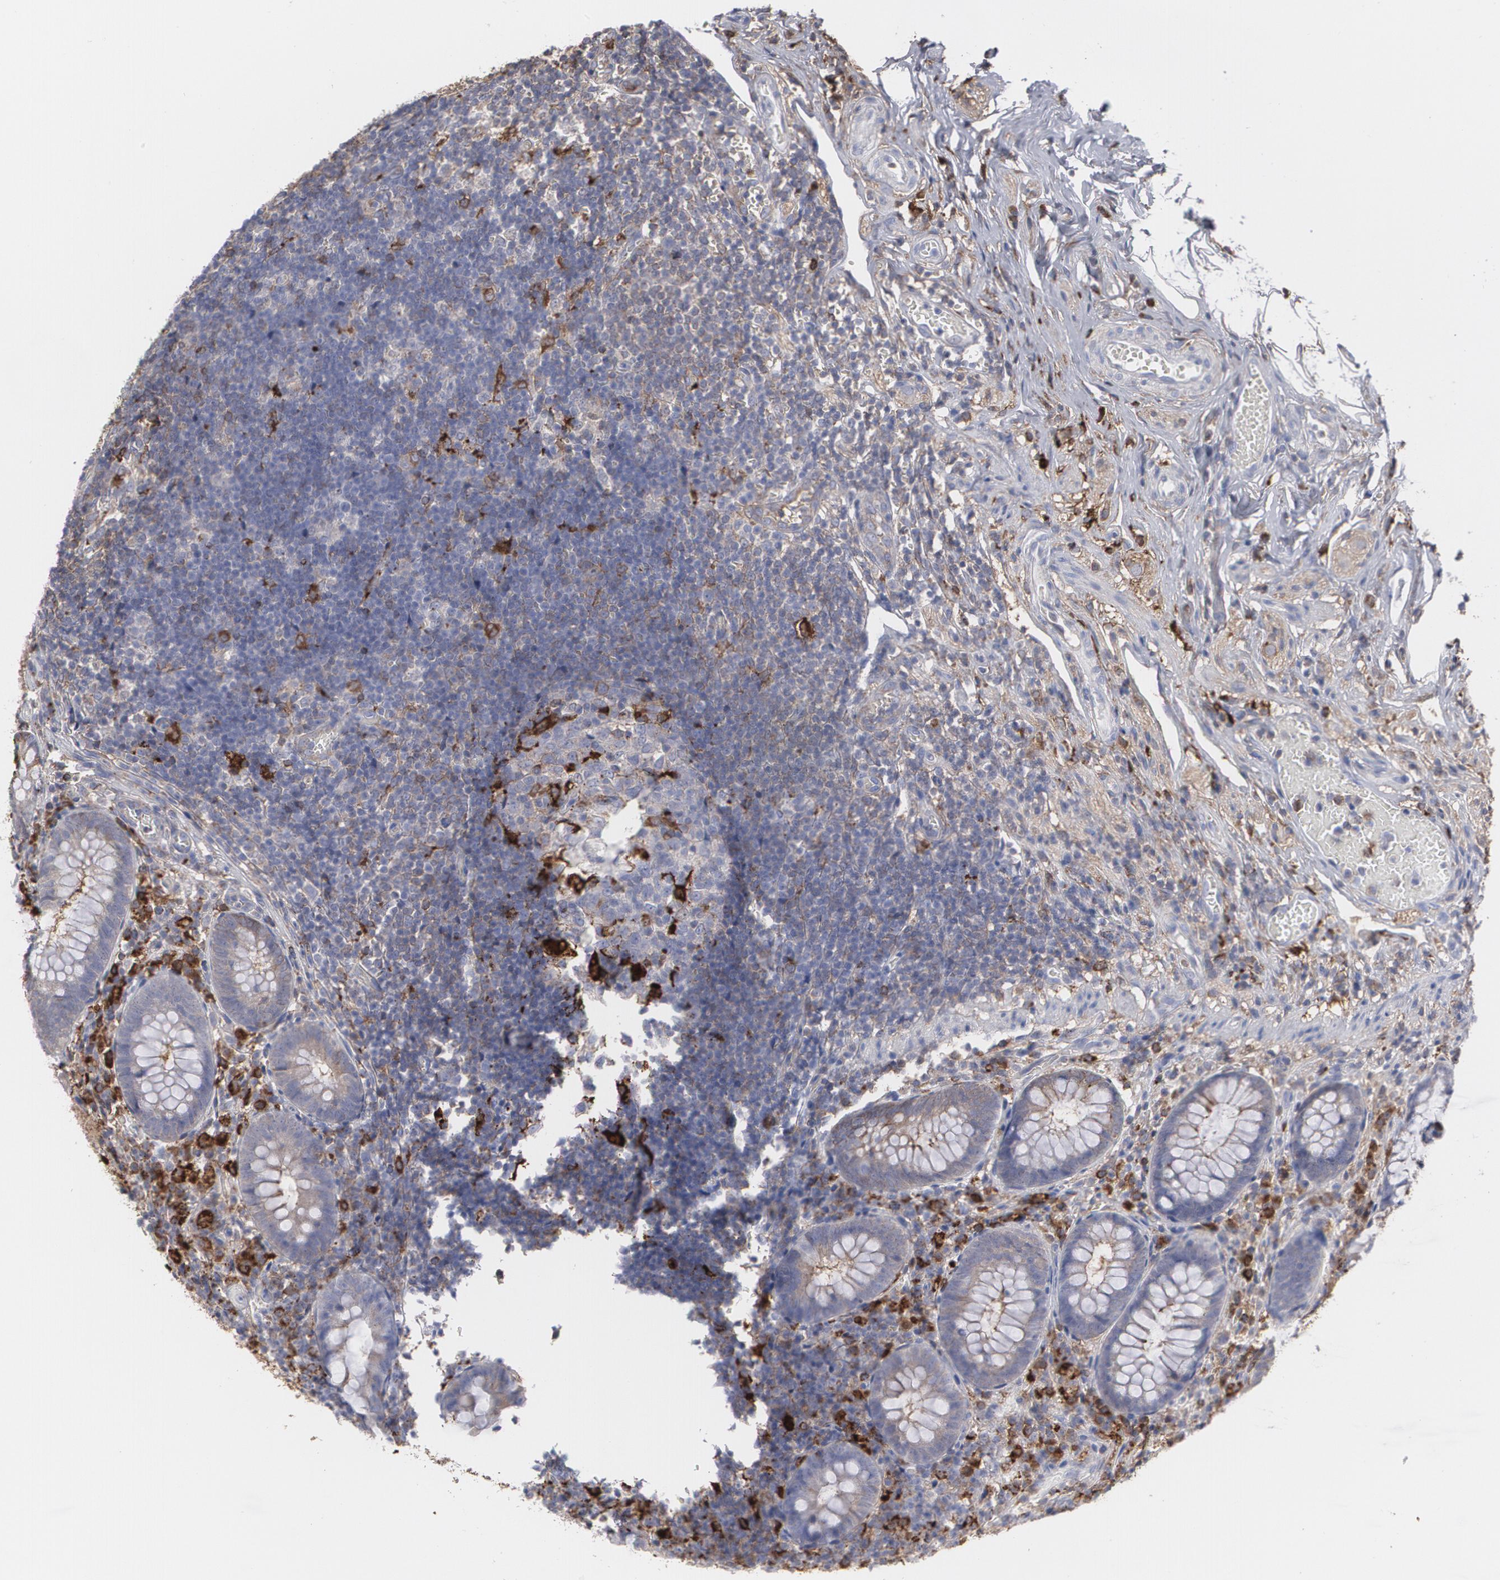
{"staining": {"intensity": "weak", "quantity": "25%-75%", "location": "cytoplasmic/membranous"}, "tissue": "appendix", "cell_type": "Glandular cells", "image_type": "normal", "snomed": [{"axis": "morphology", "description": "Normal tissue, NOS"}, {"axis": "topography", "description": "Appendix"}], "caption": "This histopathology image demonstrates immunohistochemistry staining of unremarkable appendix, with low weak cytoplasmic/membranous positivity in about 25%-75% of glandular cells.", "gene": "ODC1", "patient": {"sex": "male", "age": 38}}